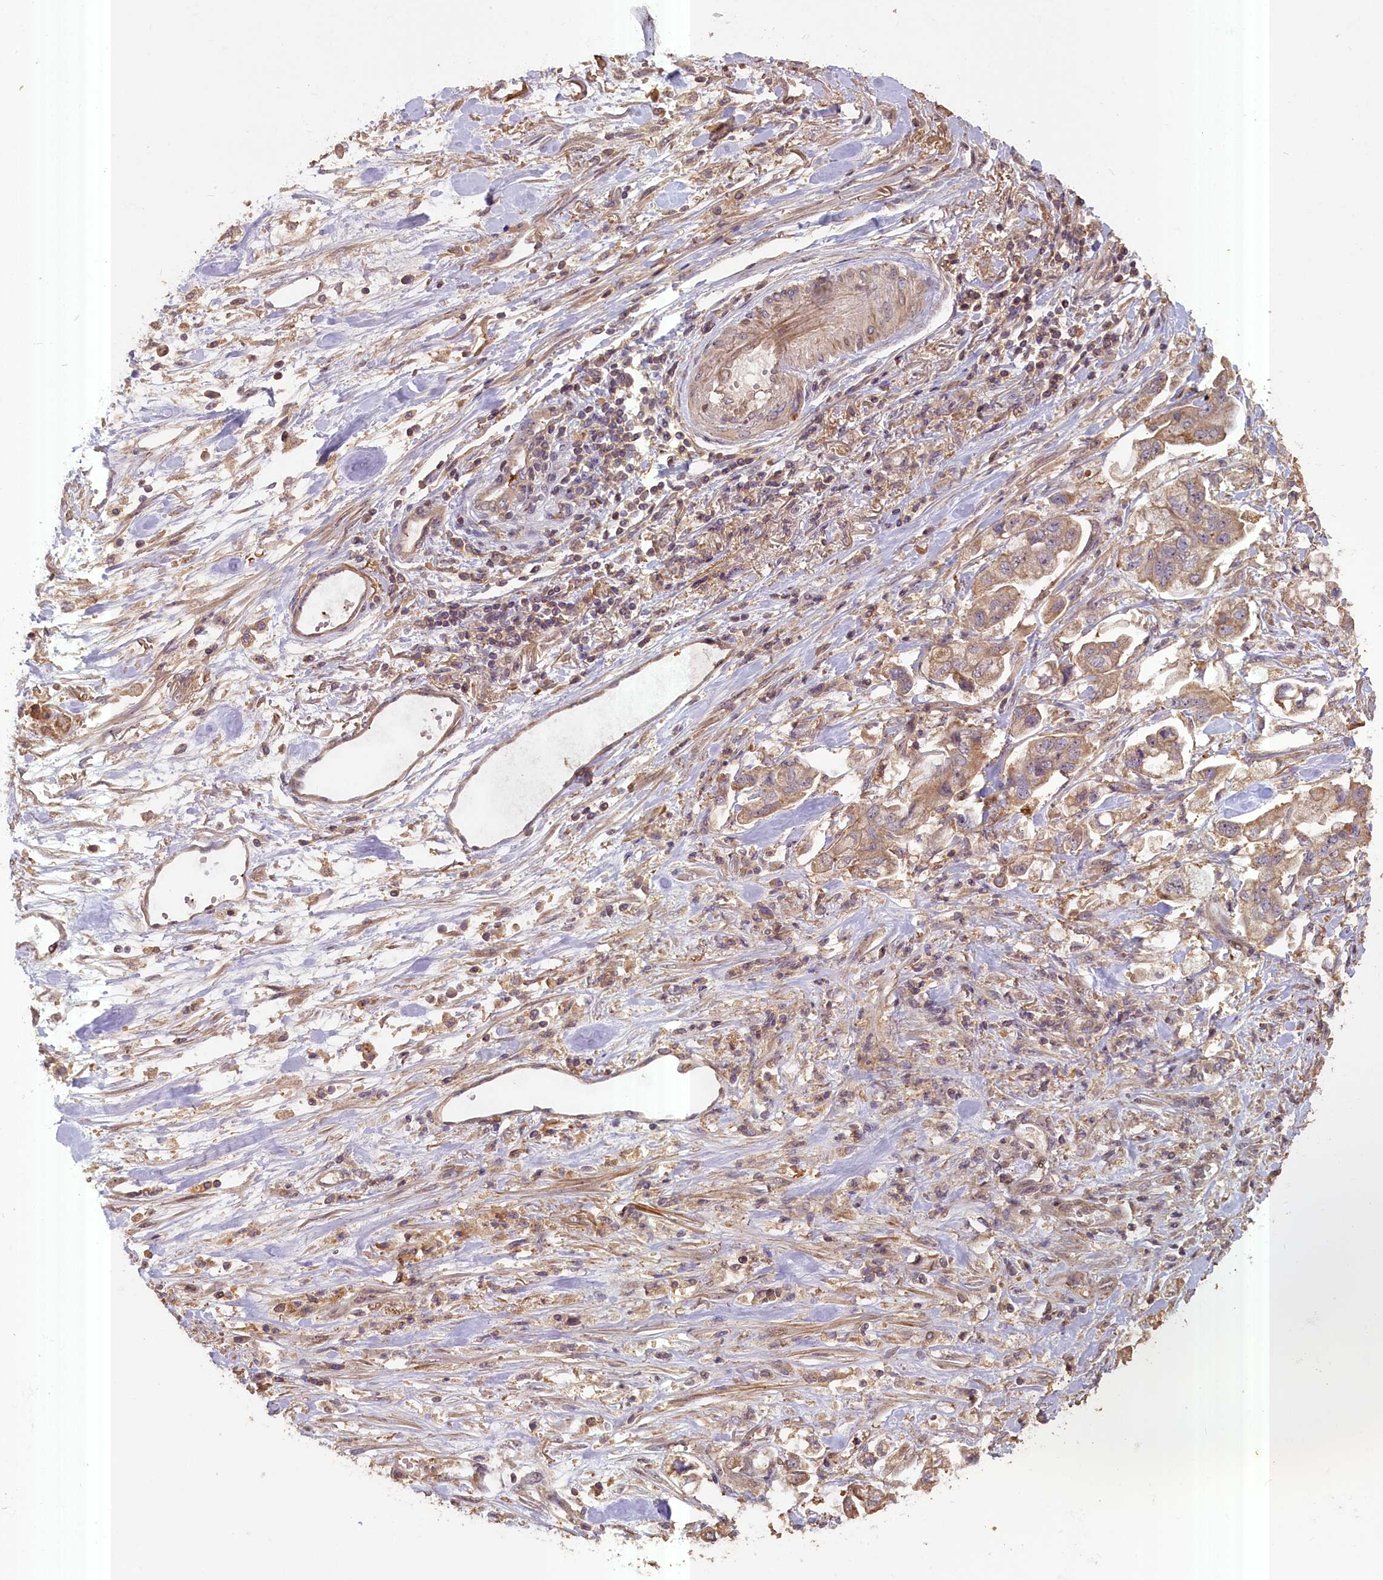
{"staining": {"intensity": "moderate", "quantity": ">75%", "location": "cytoplasmic/membranous"}, "tissue": "stomach cancer", "cell_type": "Tumor cells", "image_type": "cancer", "snomed": [{"axis": "morphology", "description": "Adenocarcinoma, NOS"}, {"axis": "topography", "description": "Stomach"}], "caption": "This photomicrograph reveals immunohistochemistry staining of human adenocarcinoma (stomach), with medium moderate cytoplasmic/membranous positivity in approximately >75% of tumor cells.", "gene": "FUZ", "patient": {"sex": "male", "age": 62}}